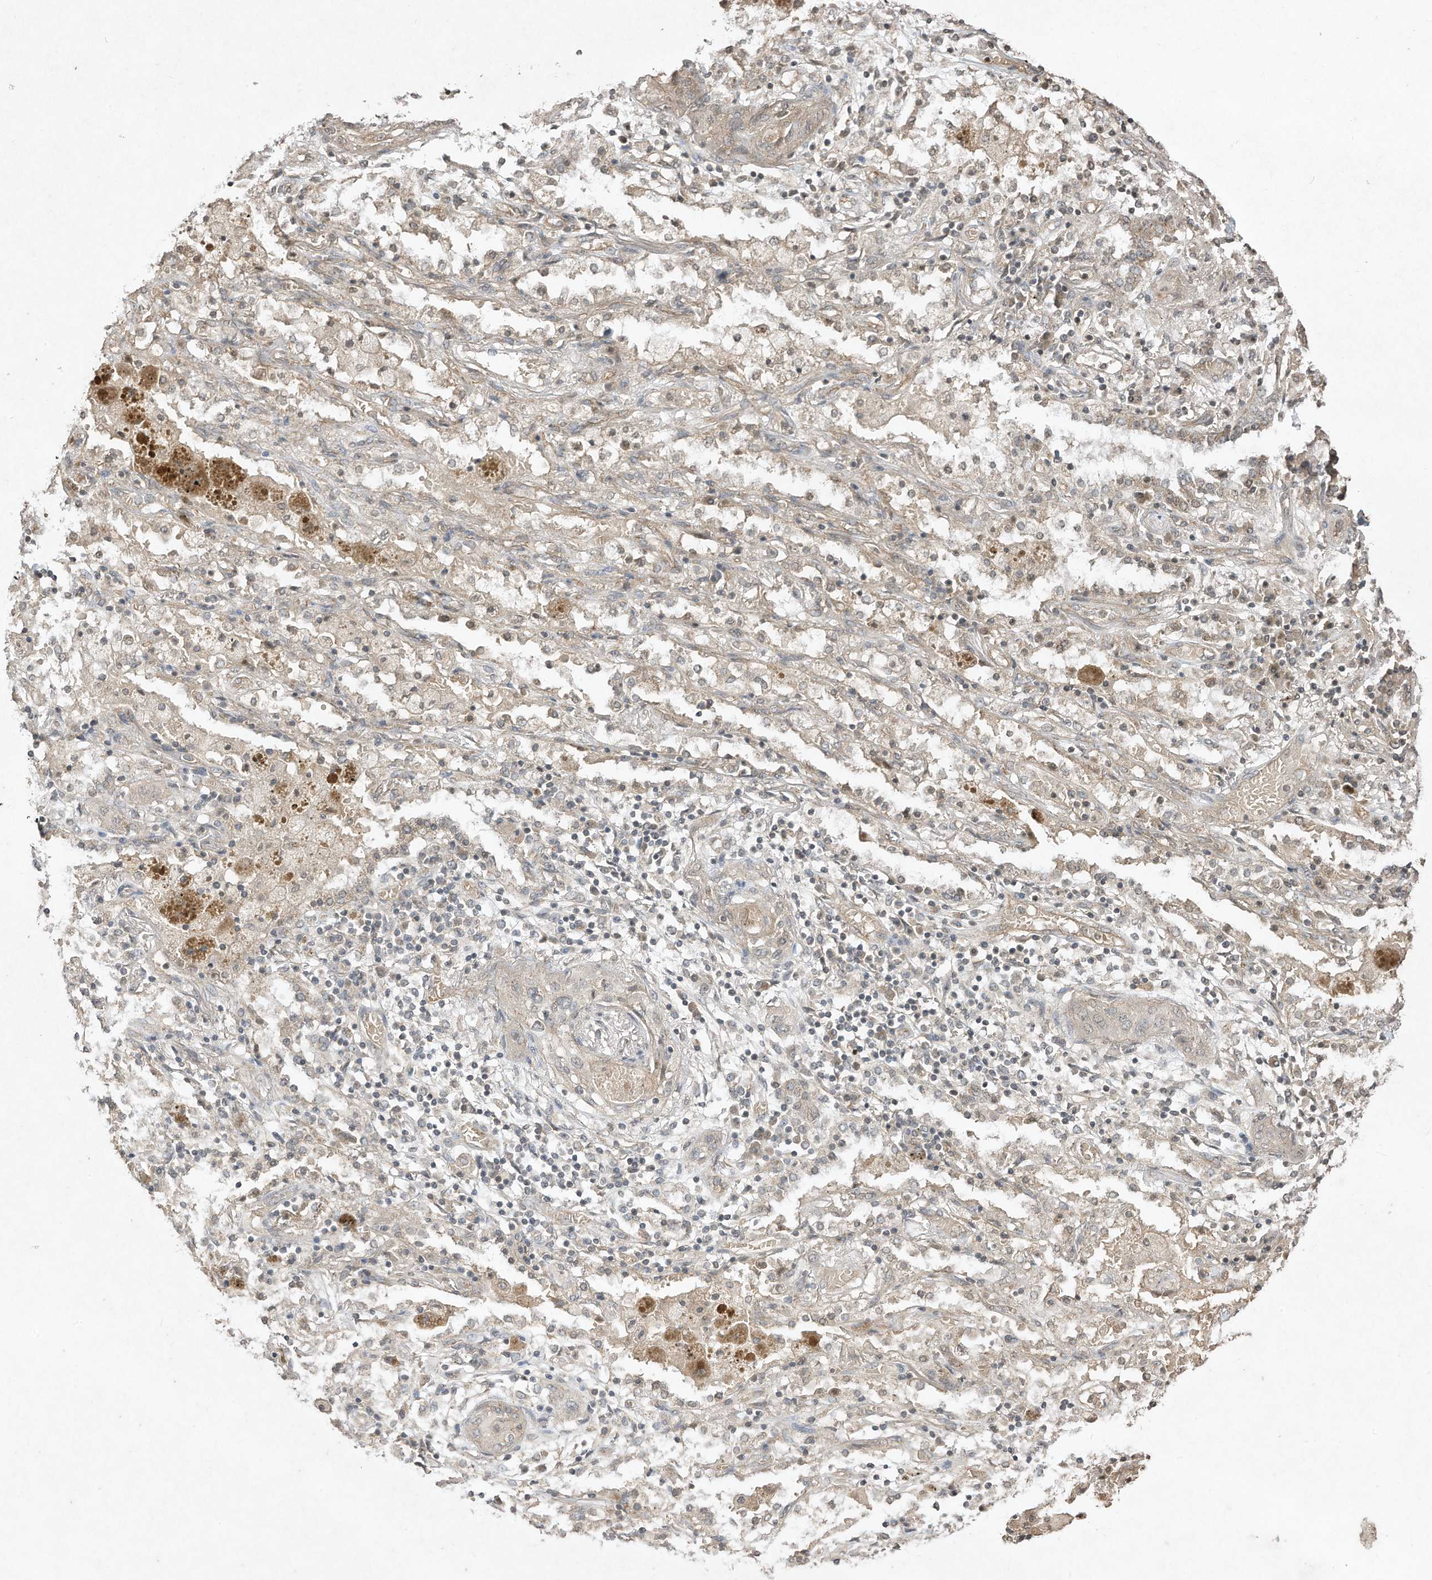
{"staining": {"intensity": "weak", "quantity": "25%-75%", "location": "cytoplasmic/membranous"}, "tissue": "lung cancer", "cell_type": "Tumor cells", "image_type": "cancer", "snomed": [{"axis": "morphology", "description": "Squamous cell carcinoma, NOS"}, {"axis": "topography", "description": "Lung"}], "caption": "Weak cytoplasmic/membranous expression is appreciated in about 25%-75% of tumor cells in lung squamous cell carcinoma.", "gene": "MATN2", "patient": {"sex": "female", "age": 47}}